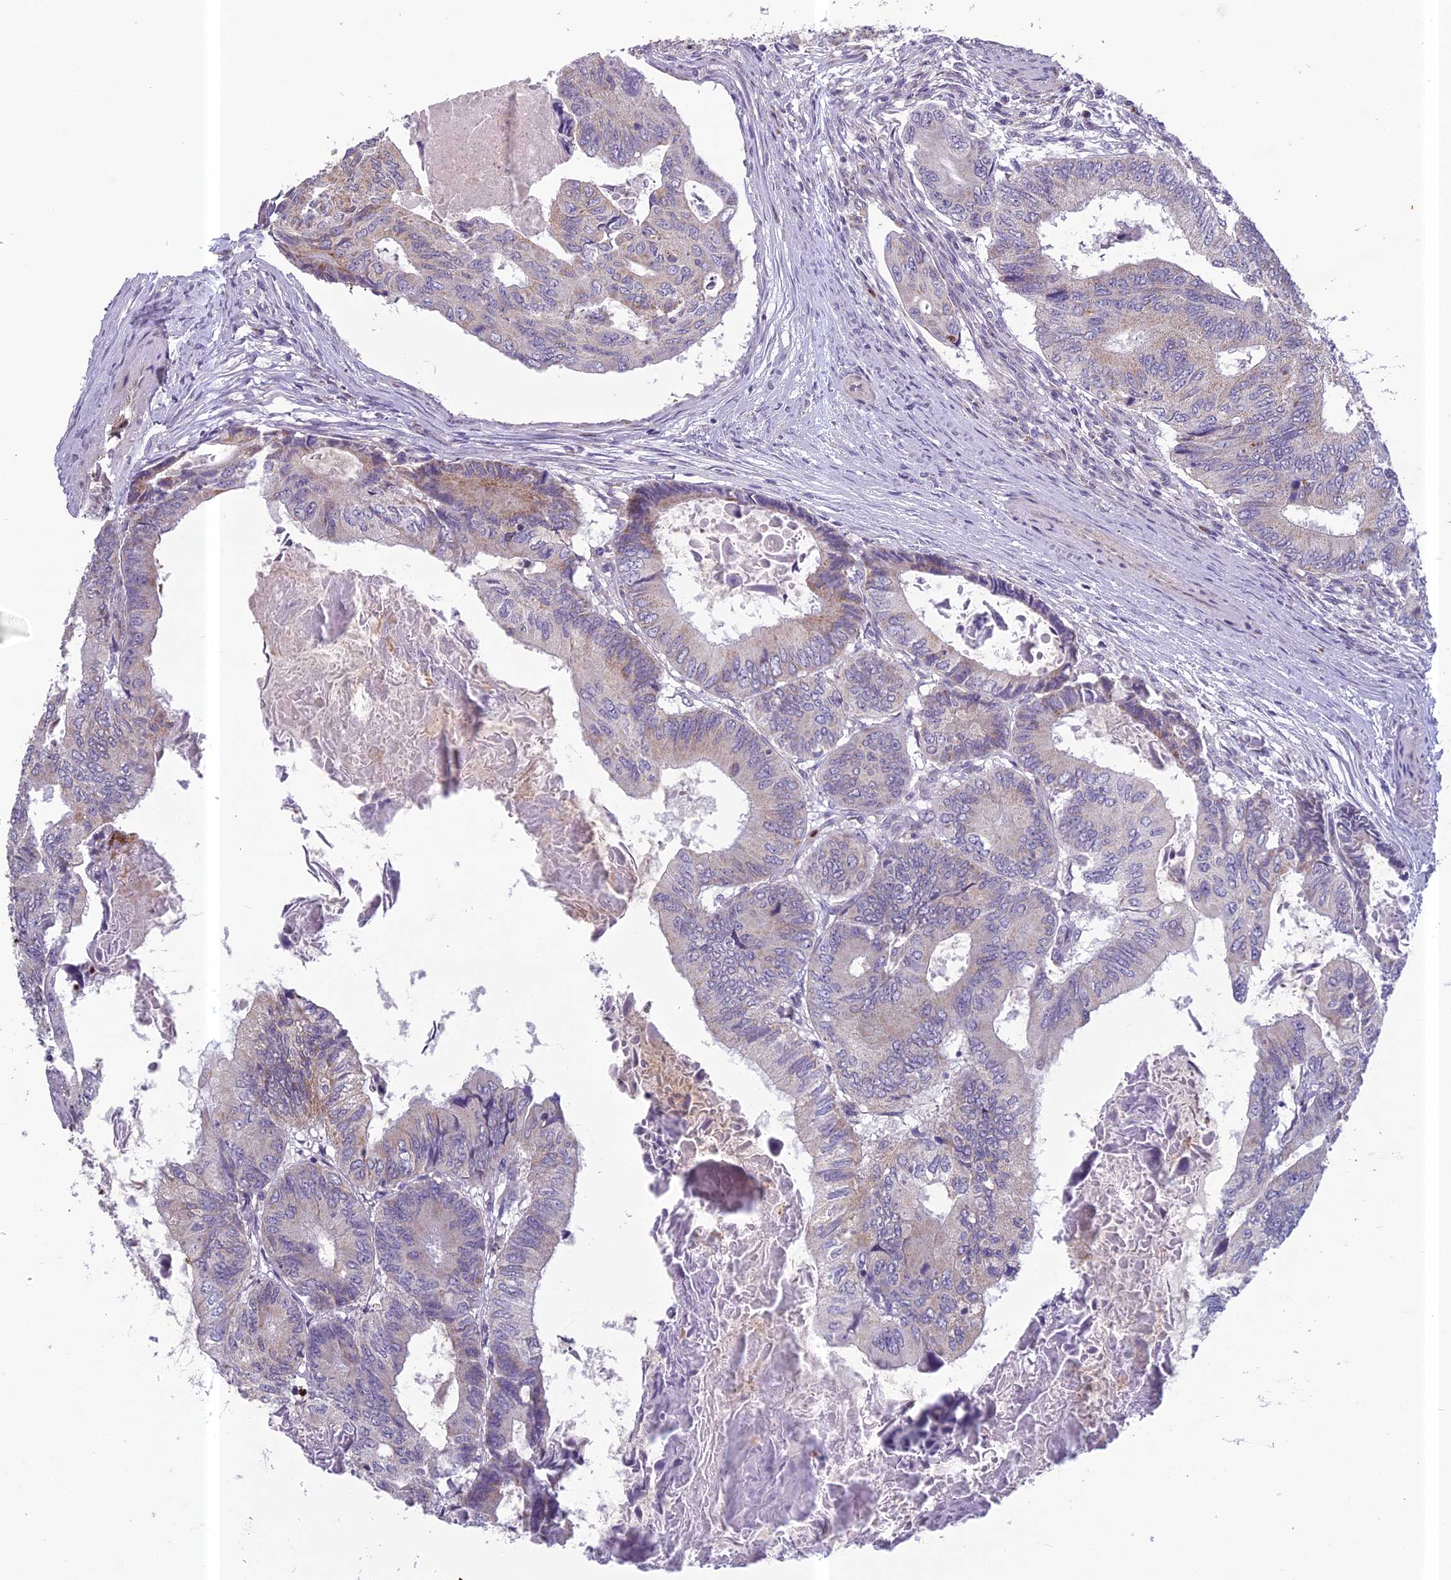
{"staining": {"intensity": "moderate", "quantity": "<25%", "location": "cytoplasmic/membranous"}, "tissue": "colorectal cancer", "cell_type": "Tumor cells", "image_type": "cancer", "snomed": [{"axis": "morphology", "description": "Adenocarcinoma, NOS"}, {"axis": "topography", "description": "Colon"}], "caption": "IHC histopathology image of neoplastic tissue: human colorectal cancer (adenocarcinoma) stained using IHC reveals low levels of moderate protein expression localized specifically in the cytoplasmic/membranous of tumor cells, appearing as a cytoplasmic/membranous brown color.", "gene": "ENSG00000188897", "patient": {"sex": "male", "age": 85}}